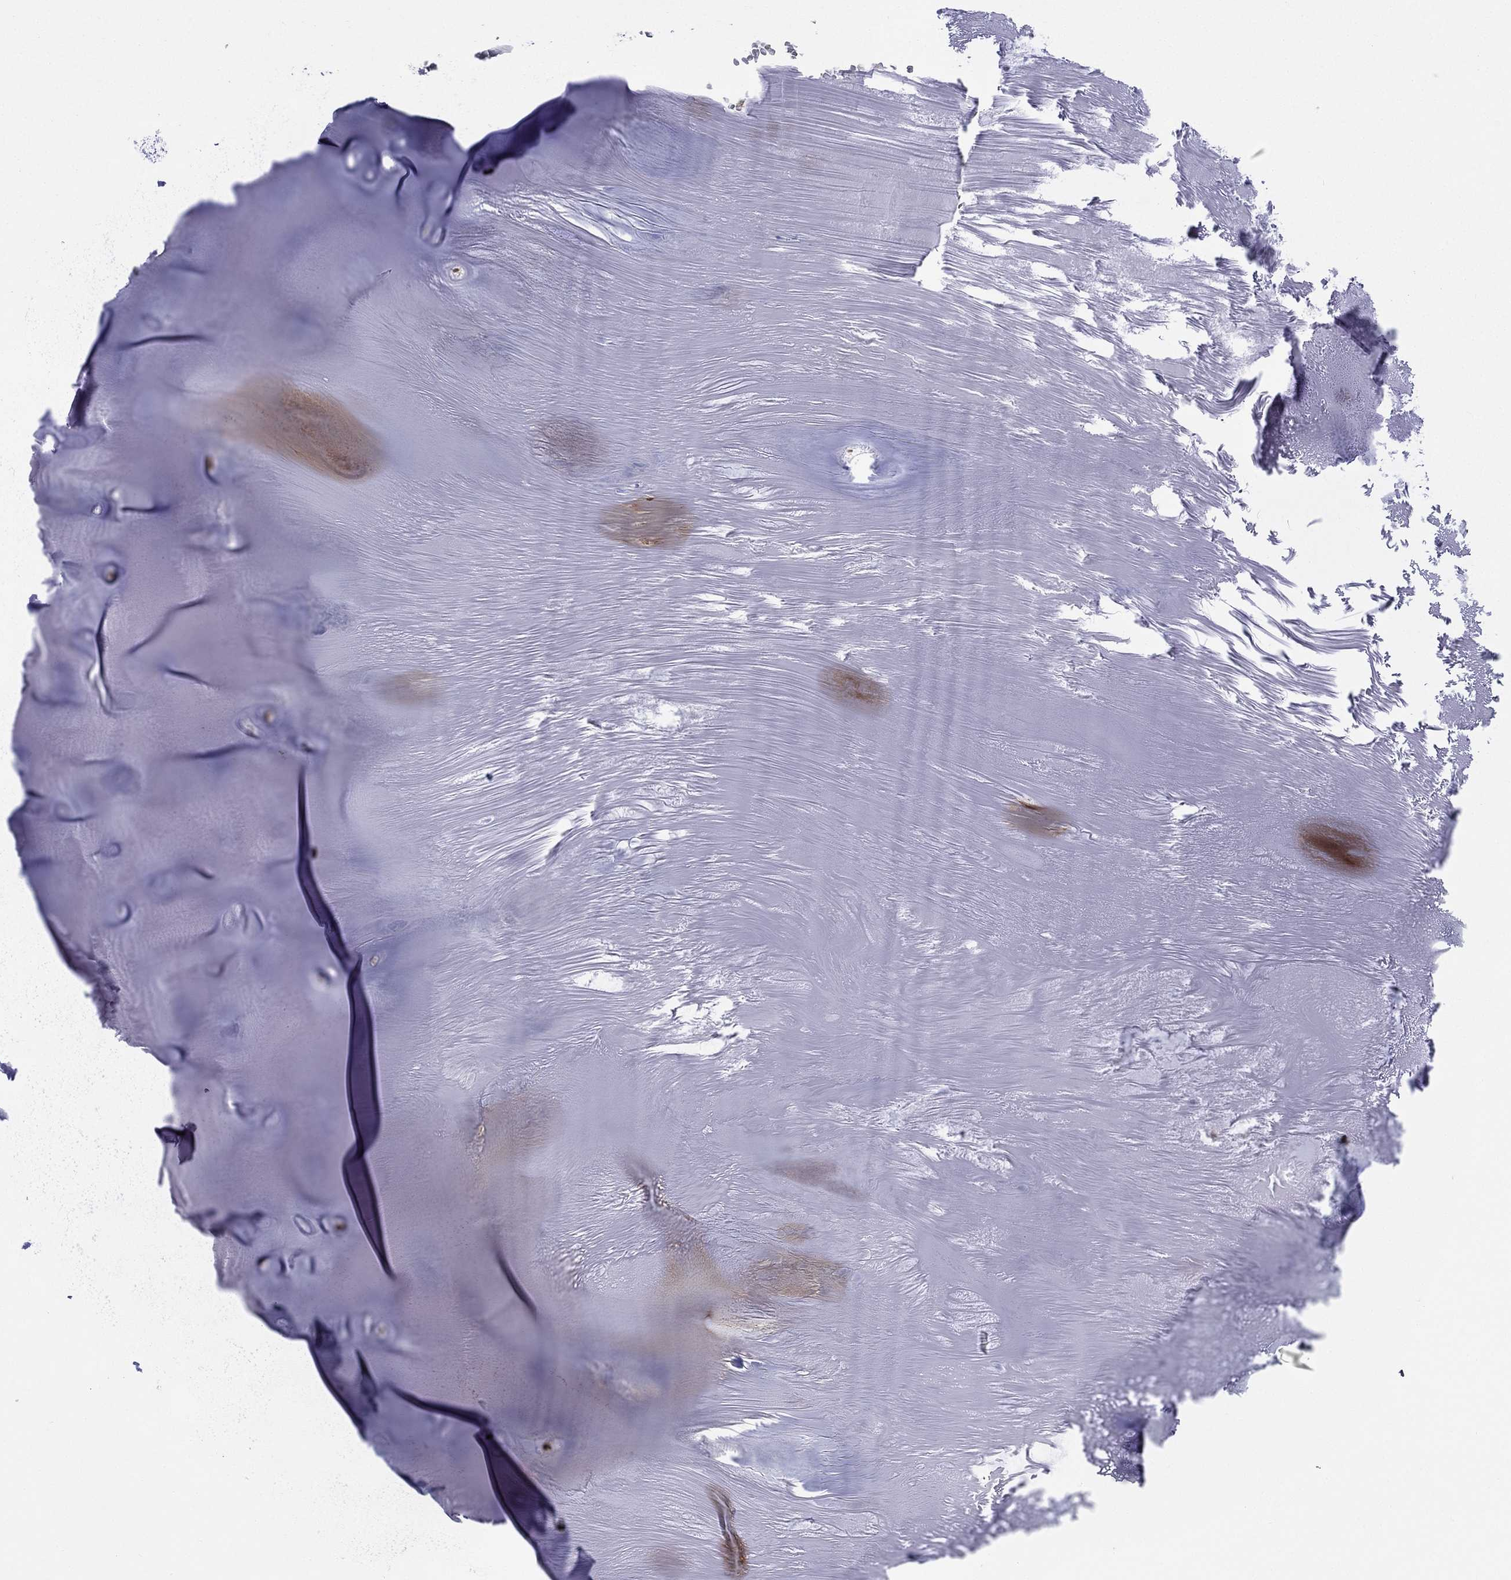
{"staining": {"intensity": "negative", "quantity": "none", "location": "none"}, "tissue": "adipose tissue", "cell_type": "Adipocytes", "image_type": "normal", "snomed": [{"axis": "morphology", "description": "Normal tissue, NOS"}, {"axis": "topography", "description": "Cartilage tissue"}], "caption": "This is an IHC histopathology image of normal human adipose tissue. There is no staining in adipocytes.", "gene": "C5orf24", "patient": {"sex": "male", "age": 81}}